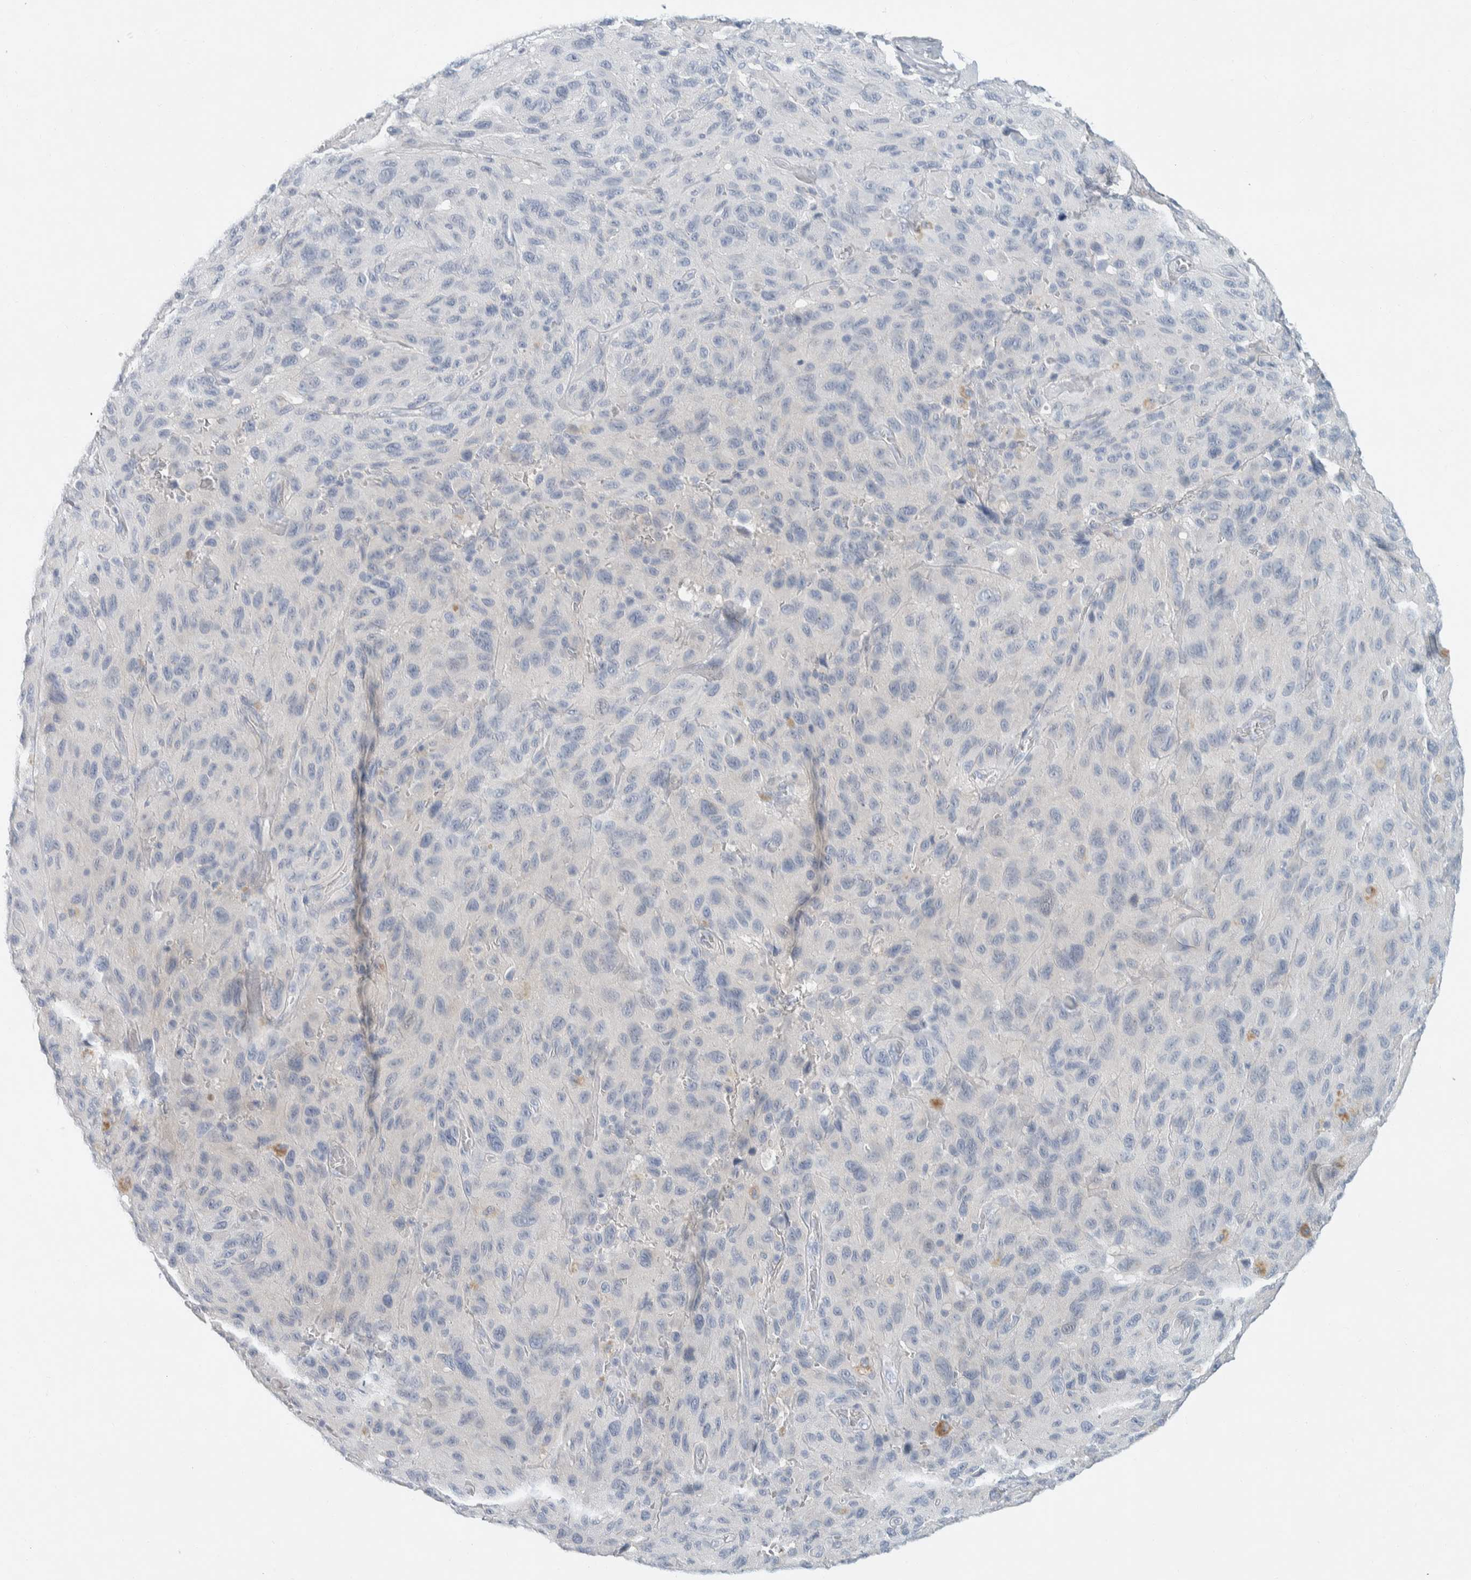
{"staining": {"intensity": "negative", "quantity": "none", "location": "none"}, "tissue": "melanoma", "cell_type": "Tumor cells", "image_type": "cancer", "snomed": [{"axis": "morphology", "description": "Malignant melanoma, NOS"}, {"axis": "topography", "description": "Skin"}], "caption": "A photomicrograph of human melanoma is negative for staining in tumor cells.", "gene": "ALOX12B", "patient": {"sex": "male", "age": 66}}